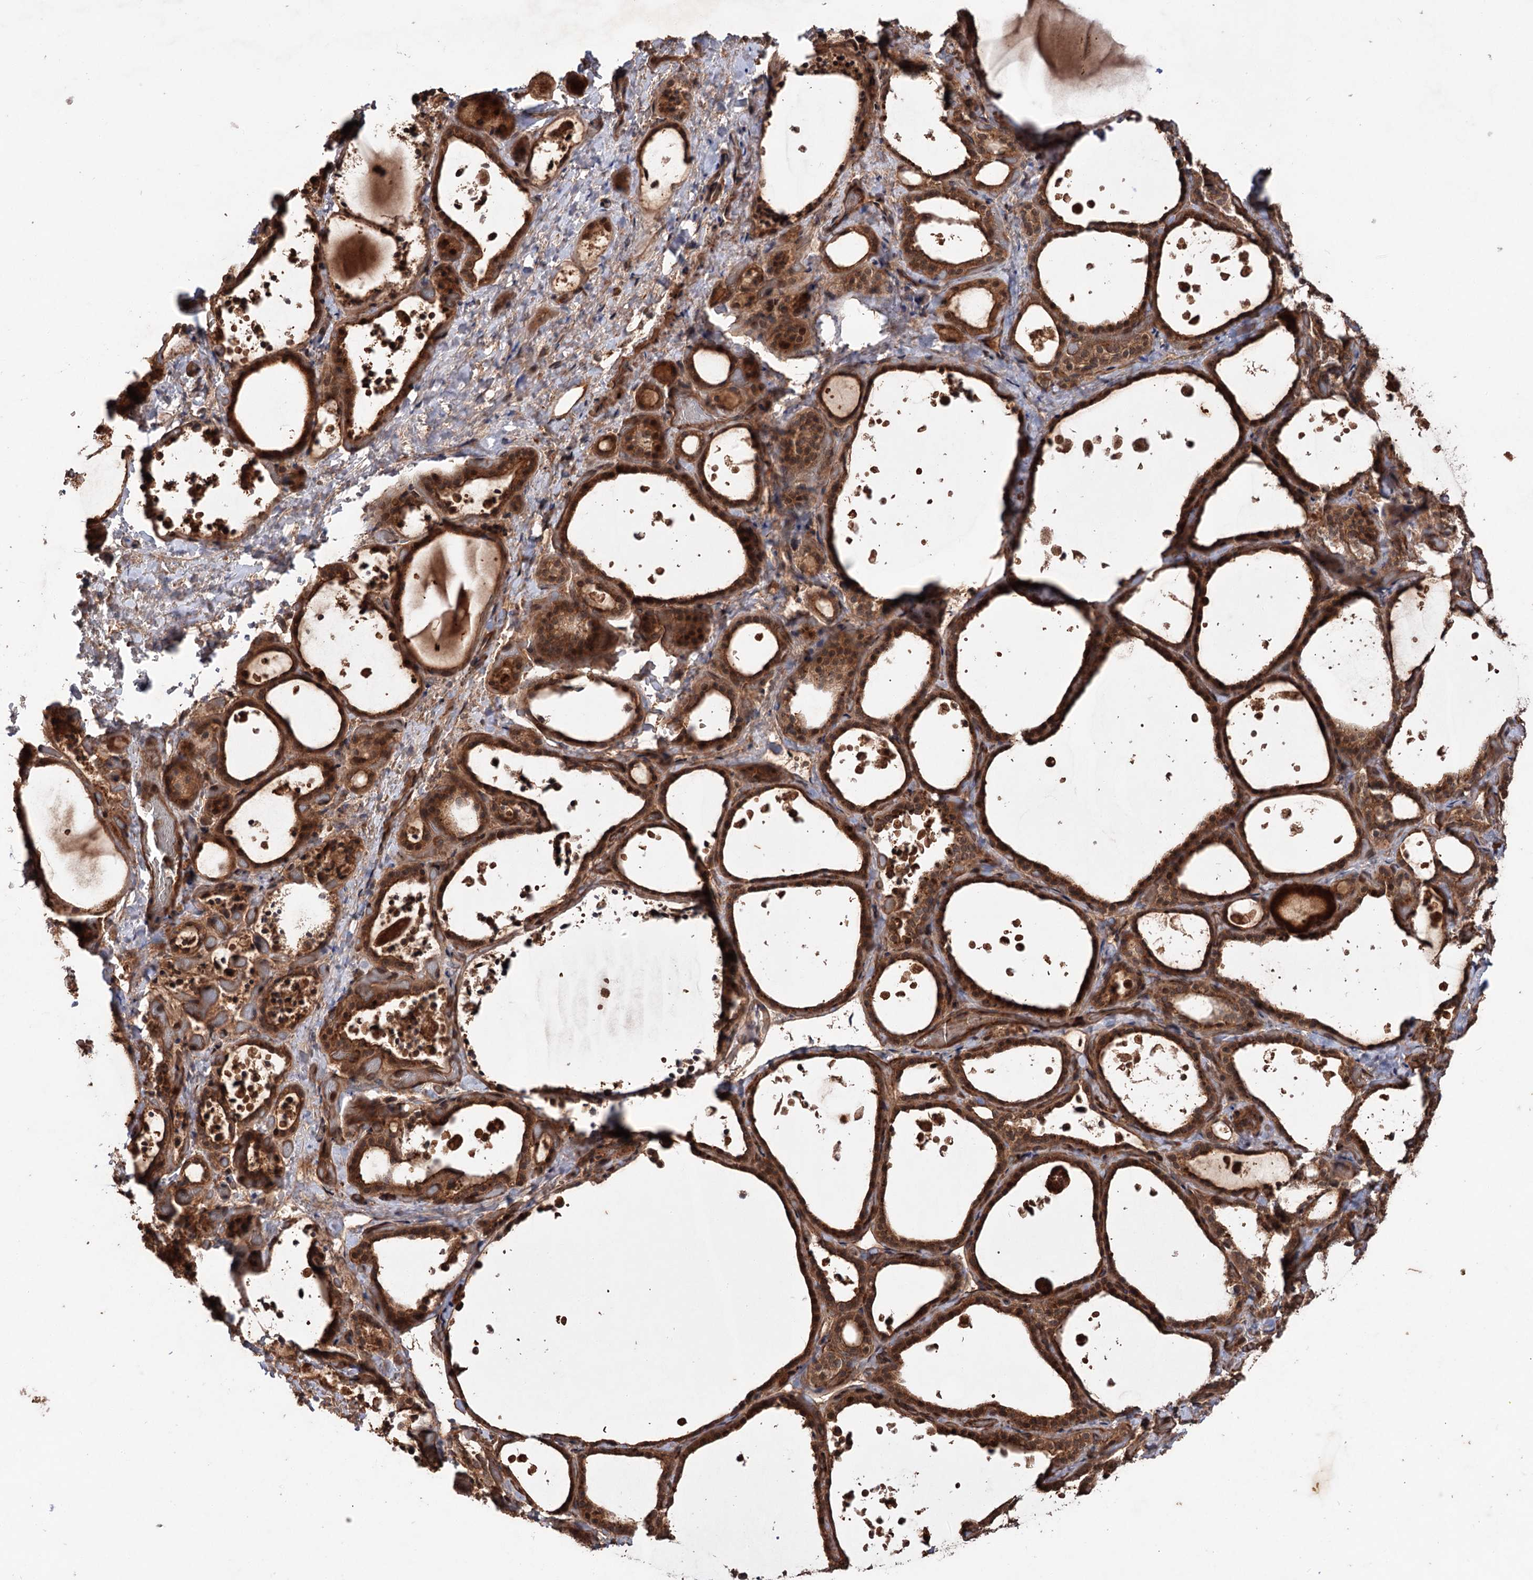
{"staining": {"intensity": "strong", "quantity": ">75%", "location": "cytoplasmic/membranous,nuclear"}, "tissue": "thyroid gland", "cell_type": "Glandular cells", "image_type": "normal", "snomed": [{"axis": "morphology", "description": "Normal tissue, NOS"}, {"axis": "topography", "description": "Thyroid gland"}], "caption": "Immunohistochemistry image of benign thyroid gland stained for a protein (brown), which displays high levels of strong cytoplasmic/membranous,nuclear positivity in about >75% of glandular cells.", "gene": "ADK", "patient": {"sex": "female", "age": 44}}